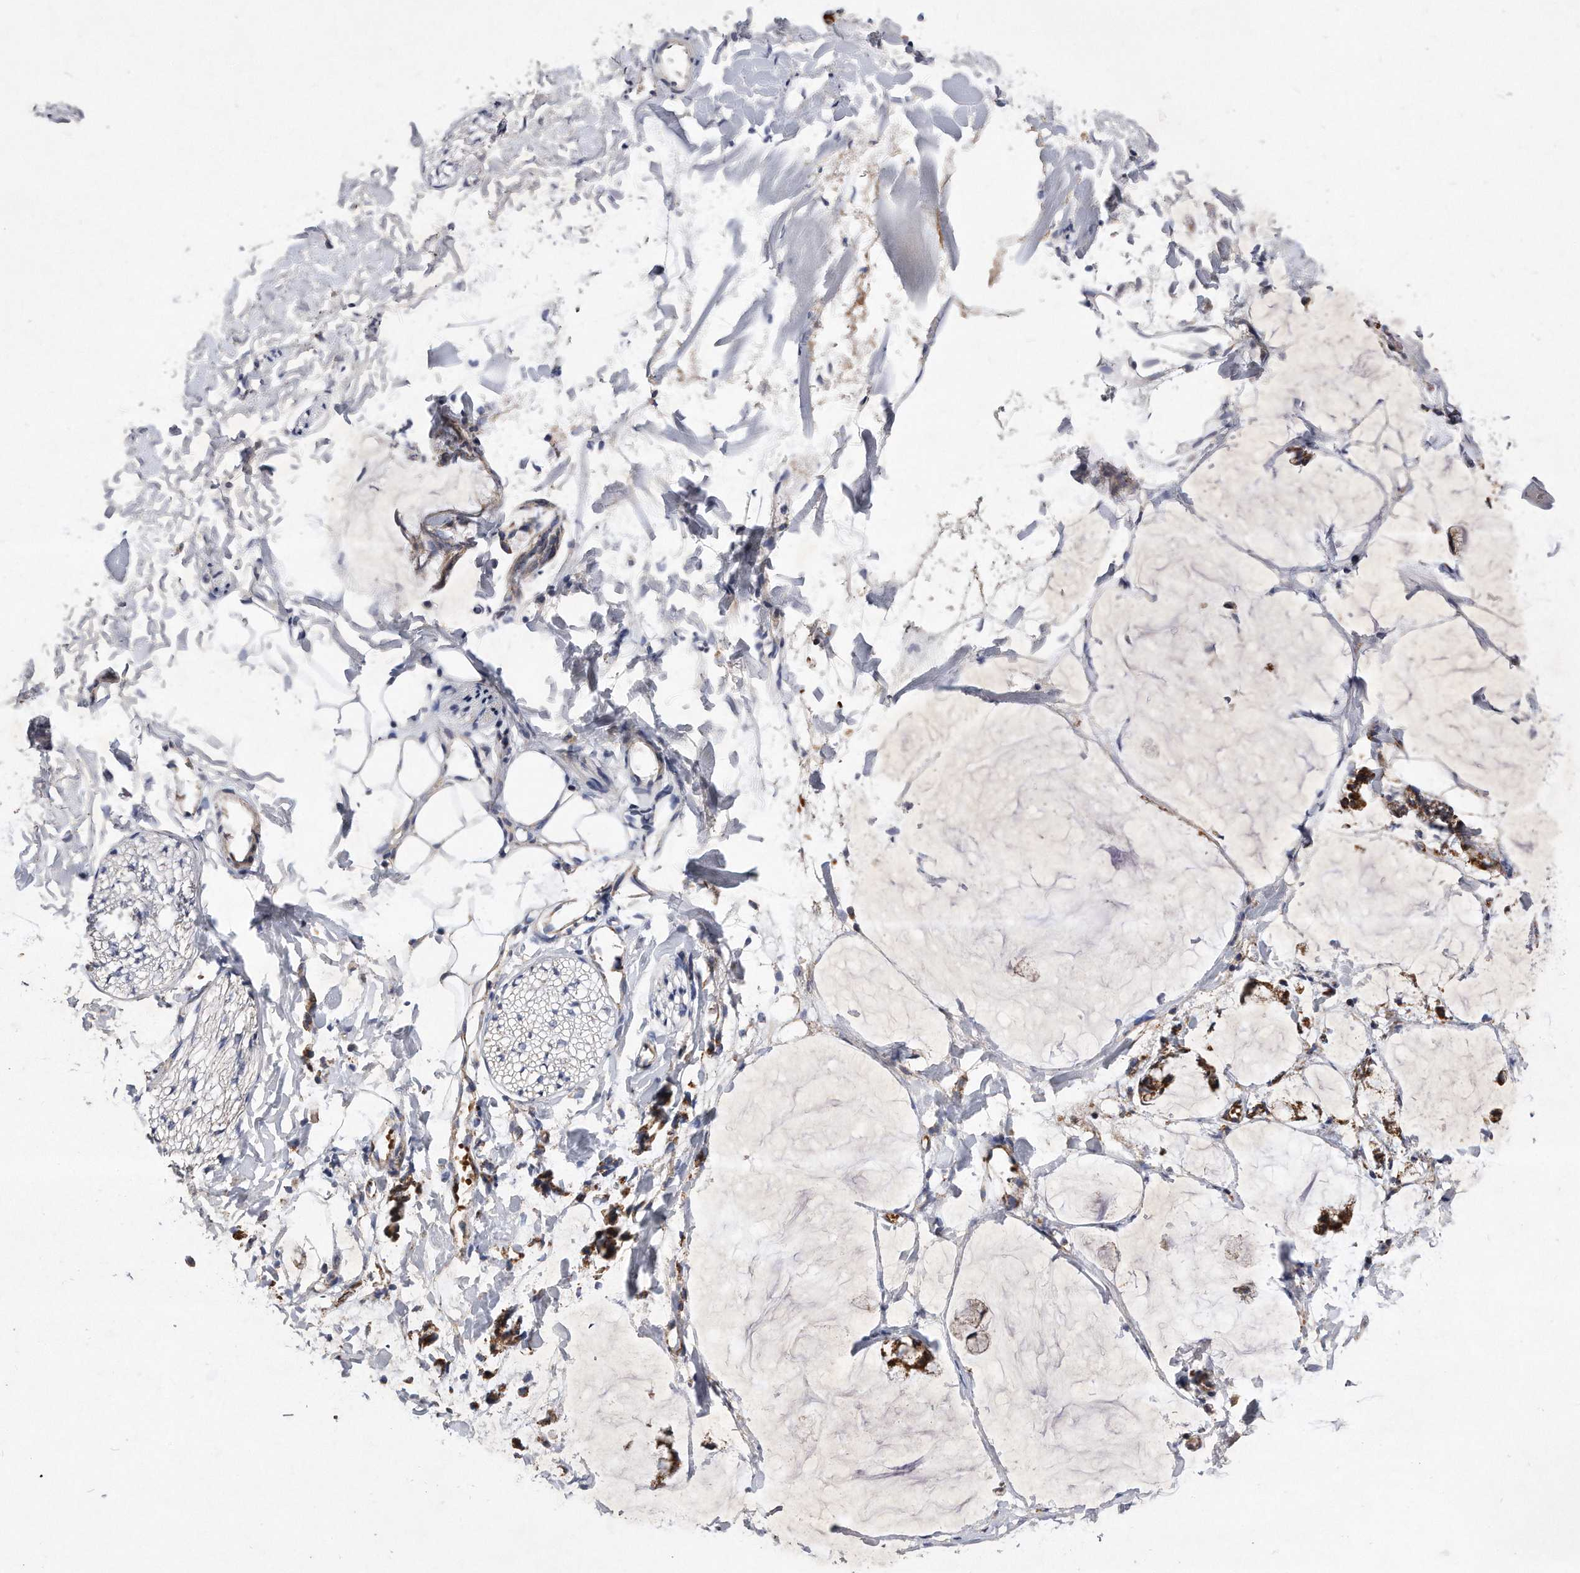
{"staining": {"intensity": "negative", "quantity": "none", "location": "none"}, "tissue": "adipose tissue", "cell_type": "Adipocytes", "image_type": "normal", "snomed": [{"axis": "morphology", "description": "Normal tissue, NOS"}, {"axis": "morphology", "description": "Adenocarcinoma, NOS"}, {"axis": "topography", "description": "Colon"}, {"axis": "topography", "description": "Peripheral nerve tissue"}], "caption": "This photomicrograph is of unremarkable adipose tissue stained with immunohistochemistry to label a protein in brown with the nuclei are counter-stained blue. There is no positivity in adipocytes.", "gene": "PPP5C", "patient": {"sex": "male", "age": 14}}